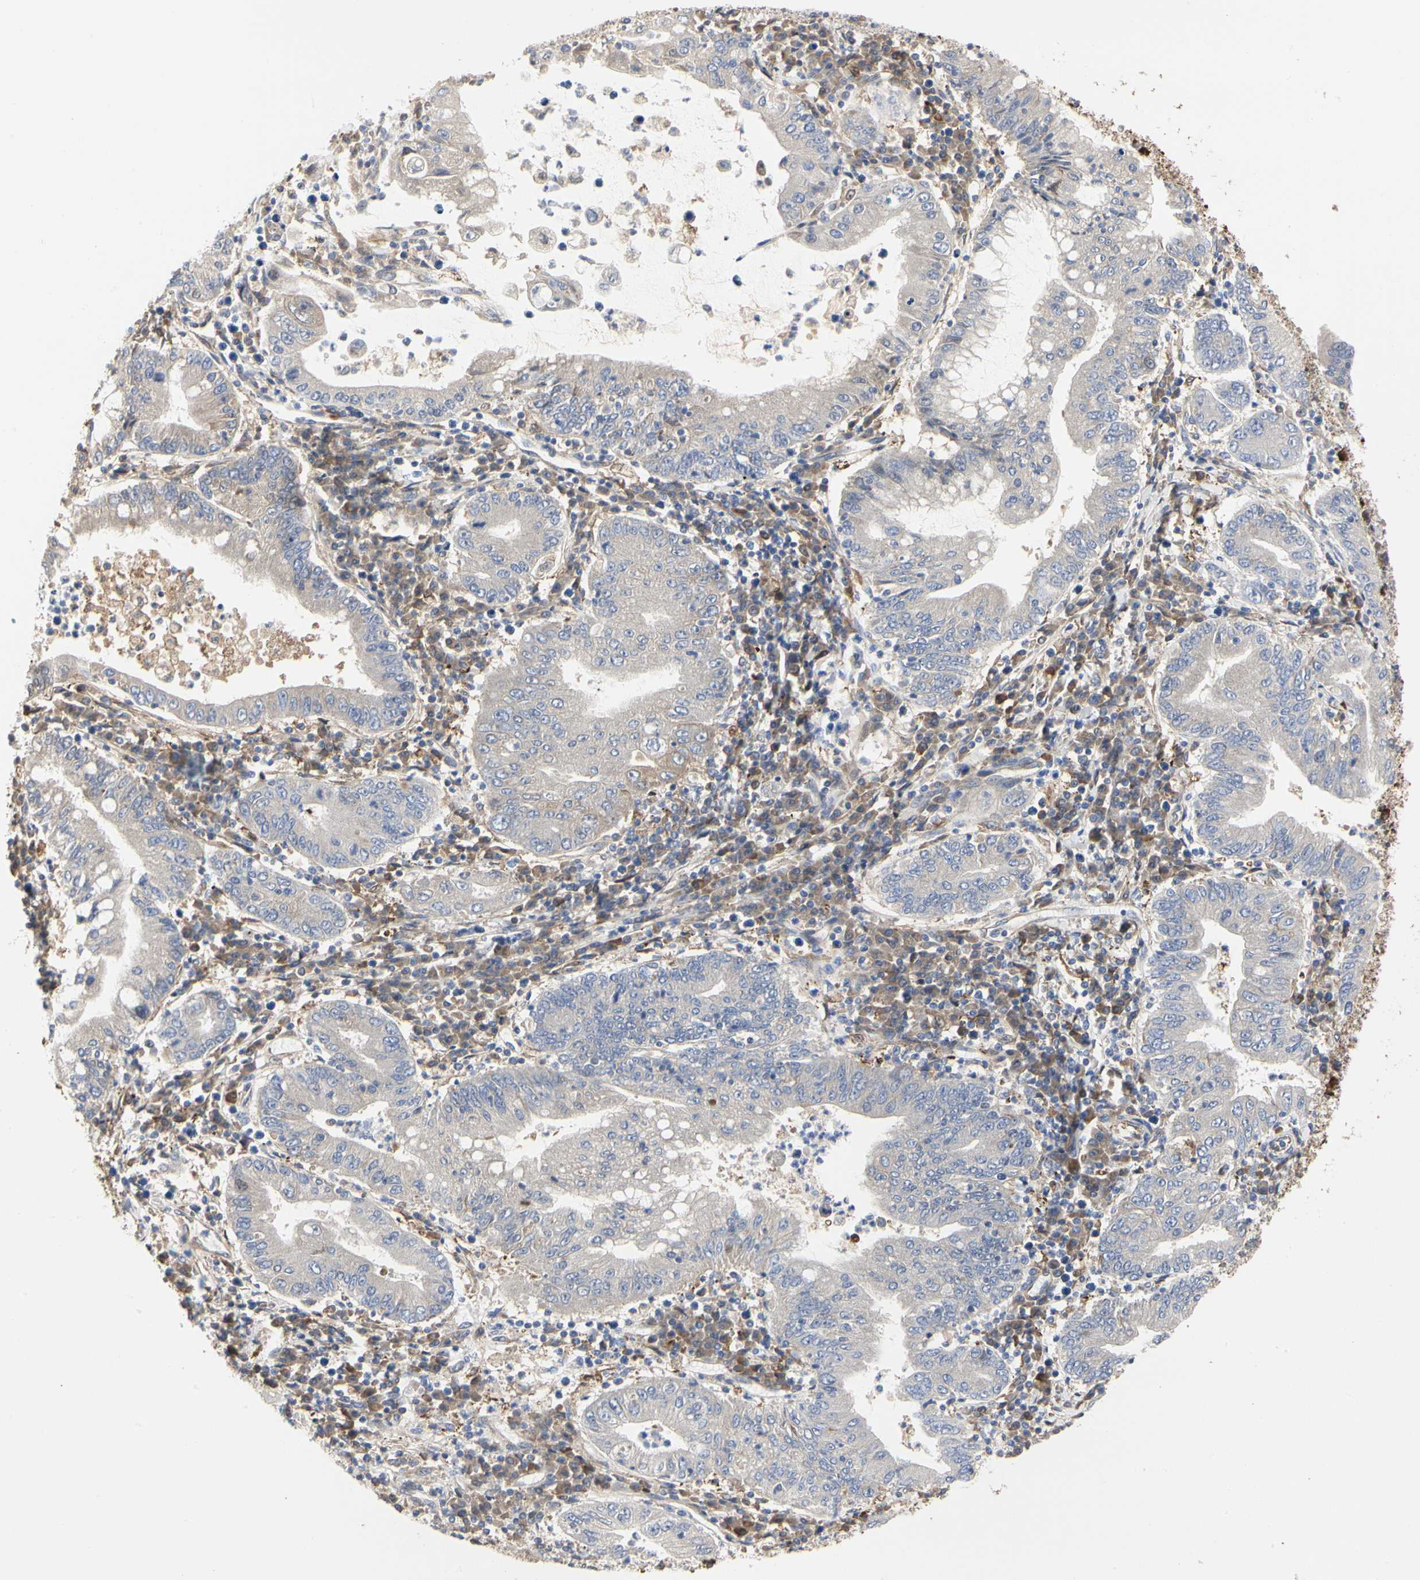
{"staining": {"intensity": "weak", "quantity": ">75%", "location": "cytoplasmic/membranous"}, "tissue": "stomach cancer", "cell_type": "Tumor cells", "image_type": "cancer", "snomed": [{"axis": "morphology", "description": "Normal tissue, NOS"}, {"axis": "morphology", "description": "Adenocarcinoma, NOS"}, {"axis": "topography", "description": "Esophagus"}, {"axis": "topography", "description": "Stomach, upper"}, {"axis": "topography", "description": "Peripheral nerve tissue"}], "caption": "Immunohistochemistry (IHC) image of stomach adenocarcinoma stained for a protein (brown), which reveals low levels of weak cytoplasmic/membranous expression in about >75% of tumor cells.", "gene": "C3orf52", "patient": {"sex": "male", "age": 62}}